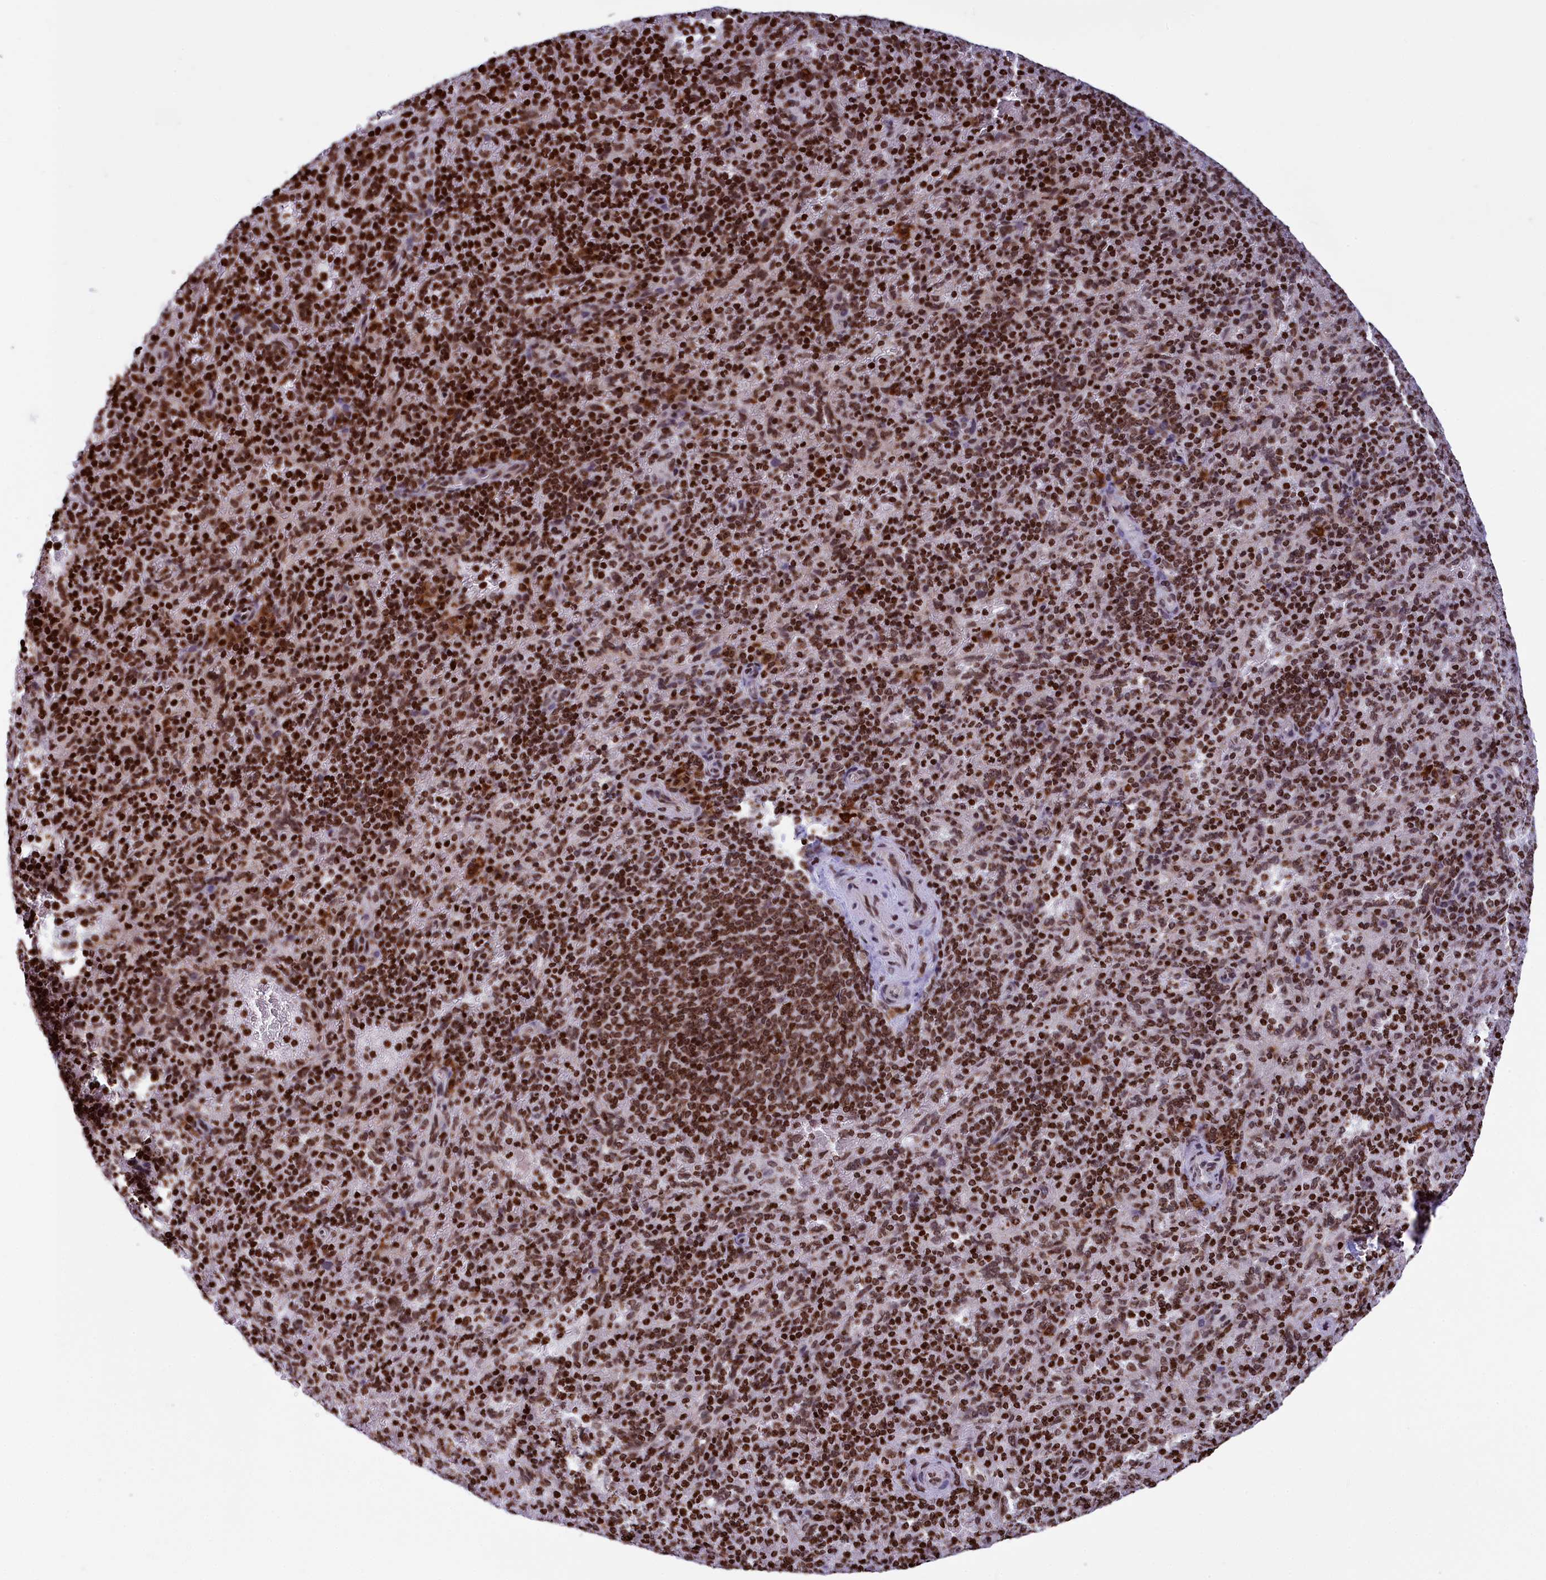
{"staining": {"intensity": "strong", "quantity": ">75%", "location": "nuclear"}, "tissue": "spleen", "cell_type": "Cells in red pulp", "image_type": "normal", "snomed": [{"axis": "morphology", "description": "Normal tissue, NOS"}, {"axis": "topography", "description": "Spleen"}], "caption": "Immunohistochemistry (IHC) image of unremarkable spleen: human spleen stained using immunohistochemistry exhibits high levels of strong protein expression localized specifically in the nuclear of cells in red pulp, appearing as a nuclear brown color.", "gene": "TIMM29", "patient": {"sex": "male", "age": 82}}